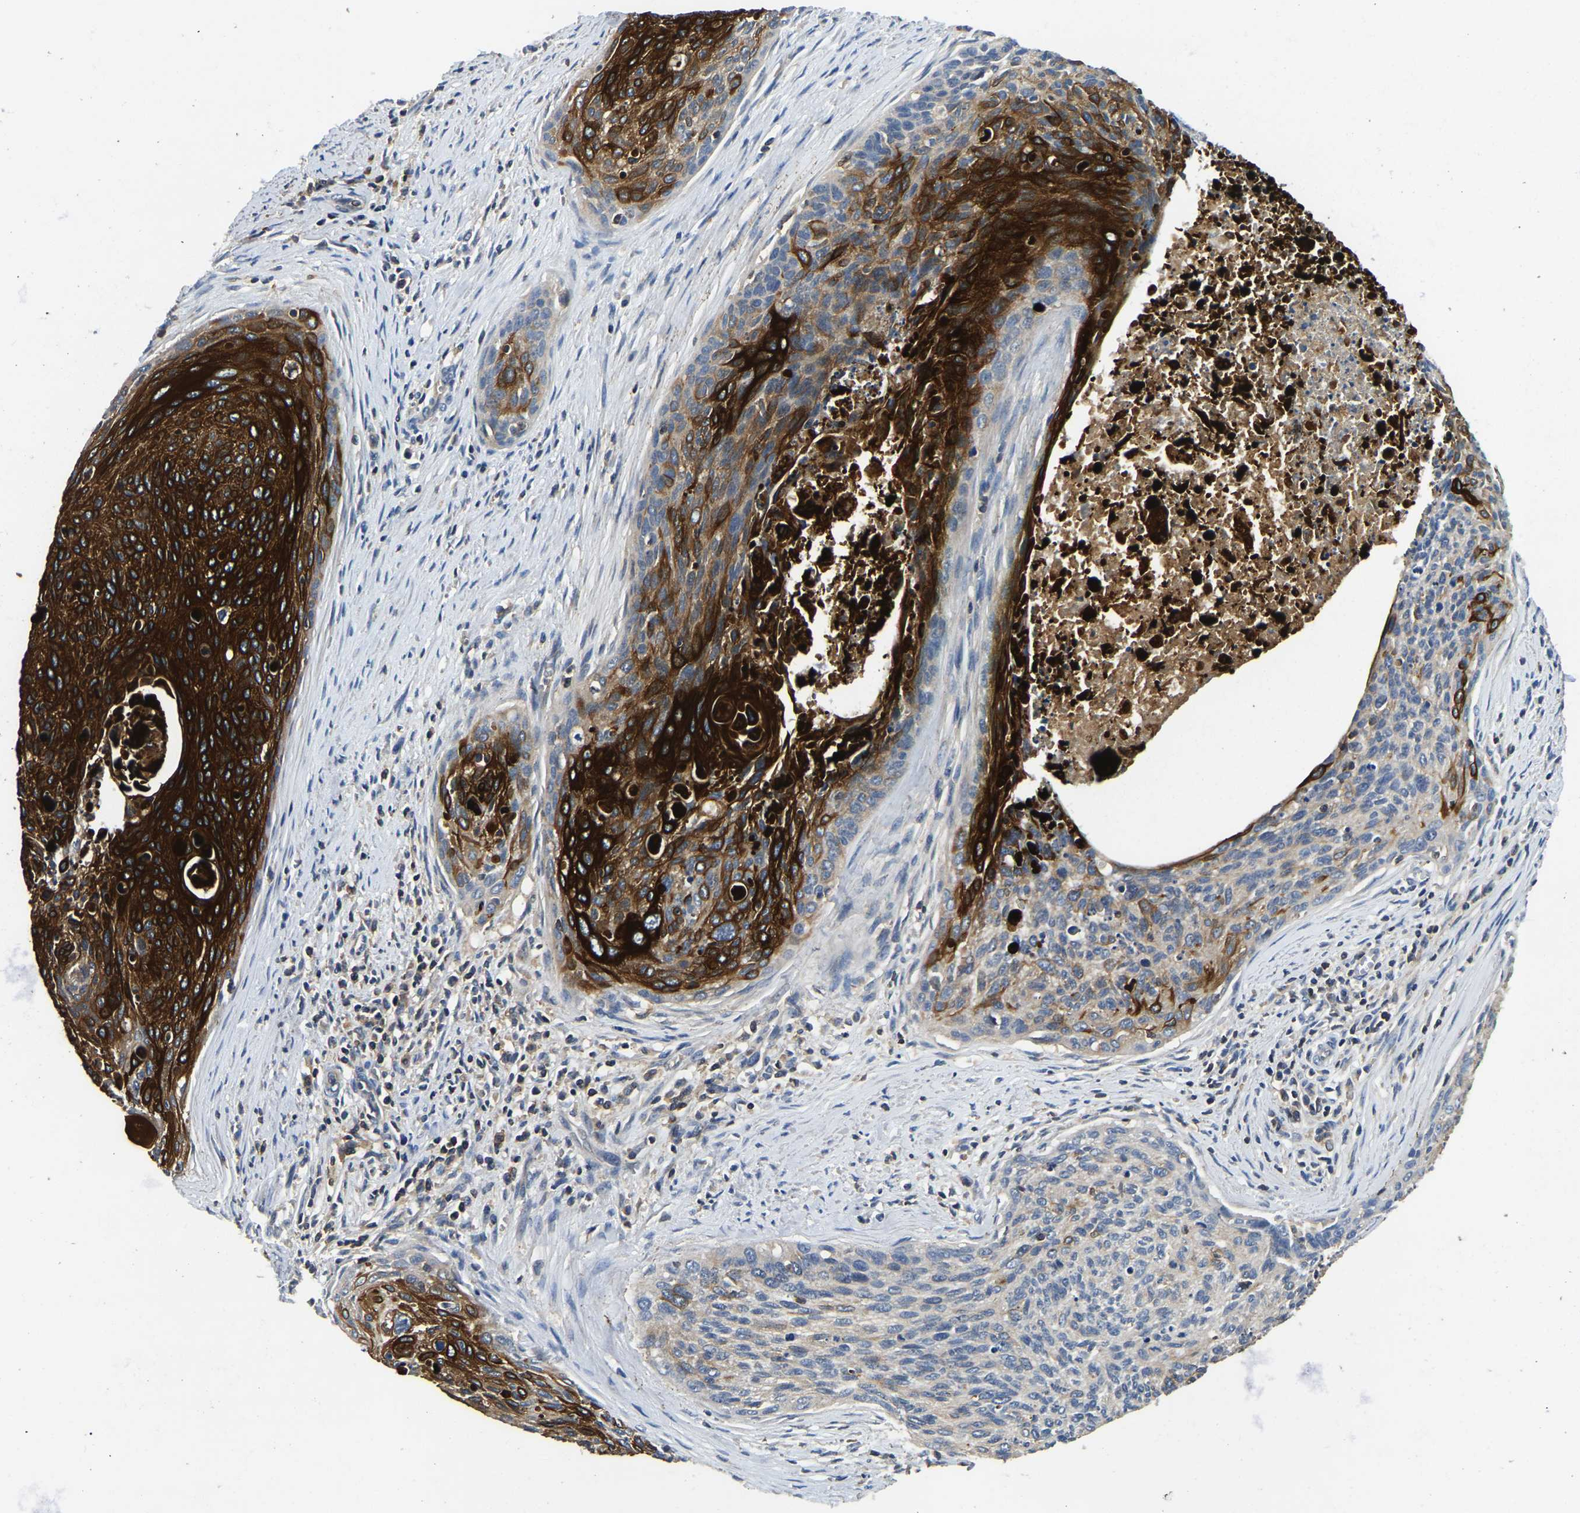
{"staining": {"intensity": "strong", "quantity": "25%-75%", "location": "cytoplasmic/membranous"}, "tissue": "cervical cancer", "cell_type": "Tumor cells", "image_type": "cancer", "snomed": [{"axis": "morphology", "description": "Squamous cell carcinoma, NOS"}, {"axis": "topography", "description": "Cervix"}], "caption": "Tumor cells display high levels of strong cytoplasmic/membranous expression in about 25%-75% of cells in cervical cancer (squamous cell carcinoma).", "gene": "SMPD2", "patient": {"sex": "female", "age": 55}}